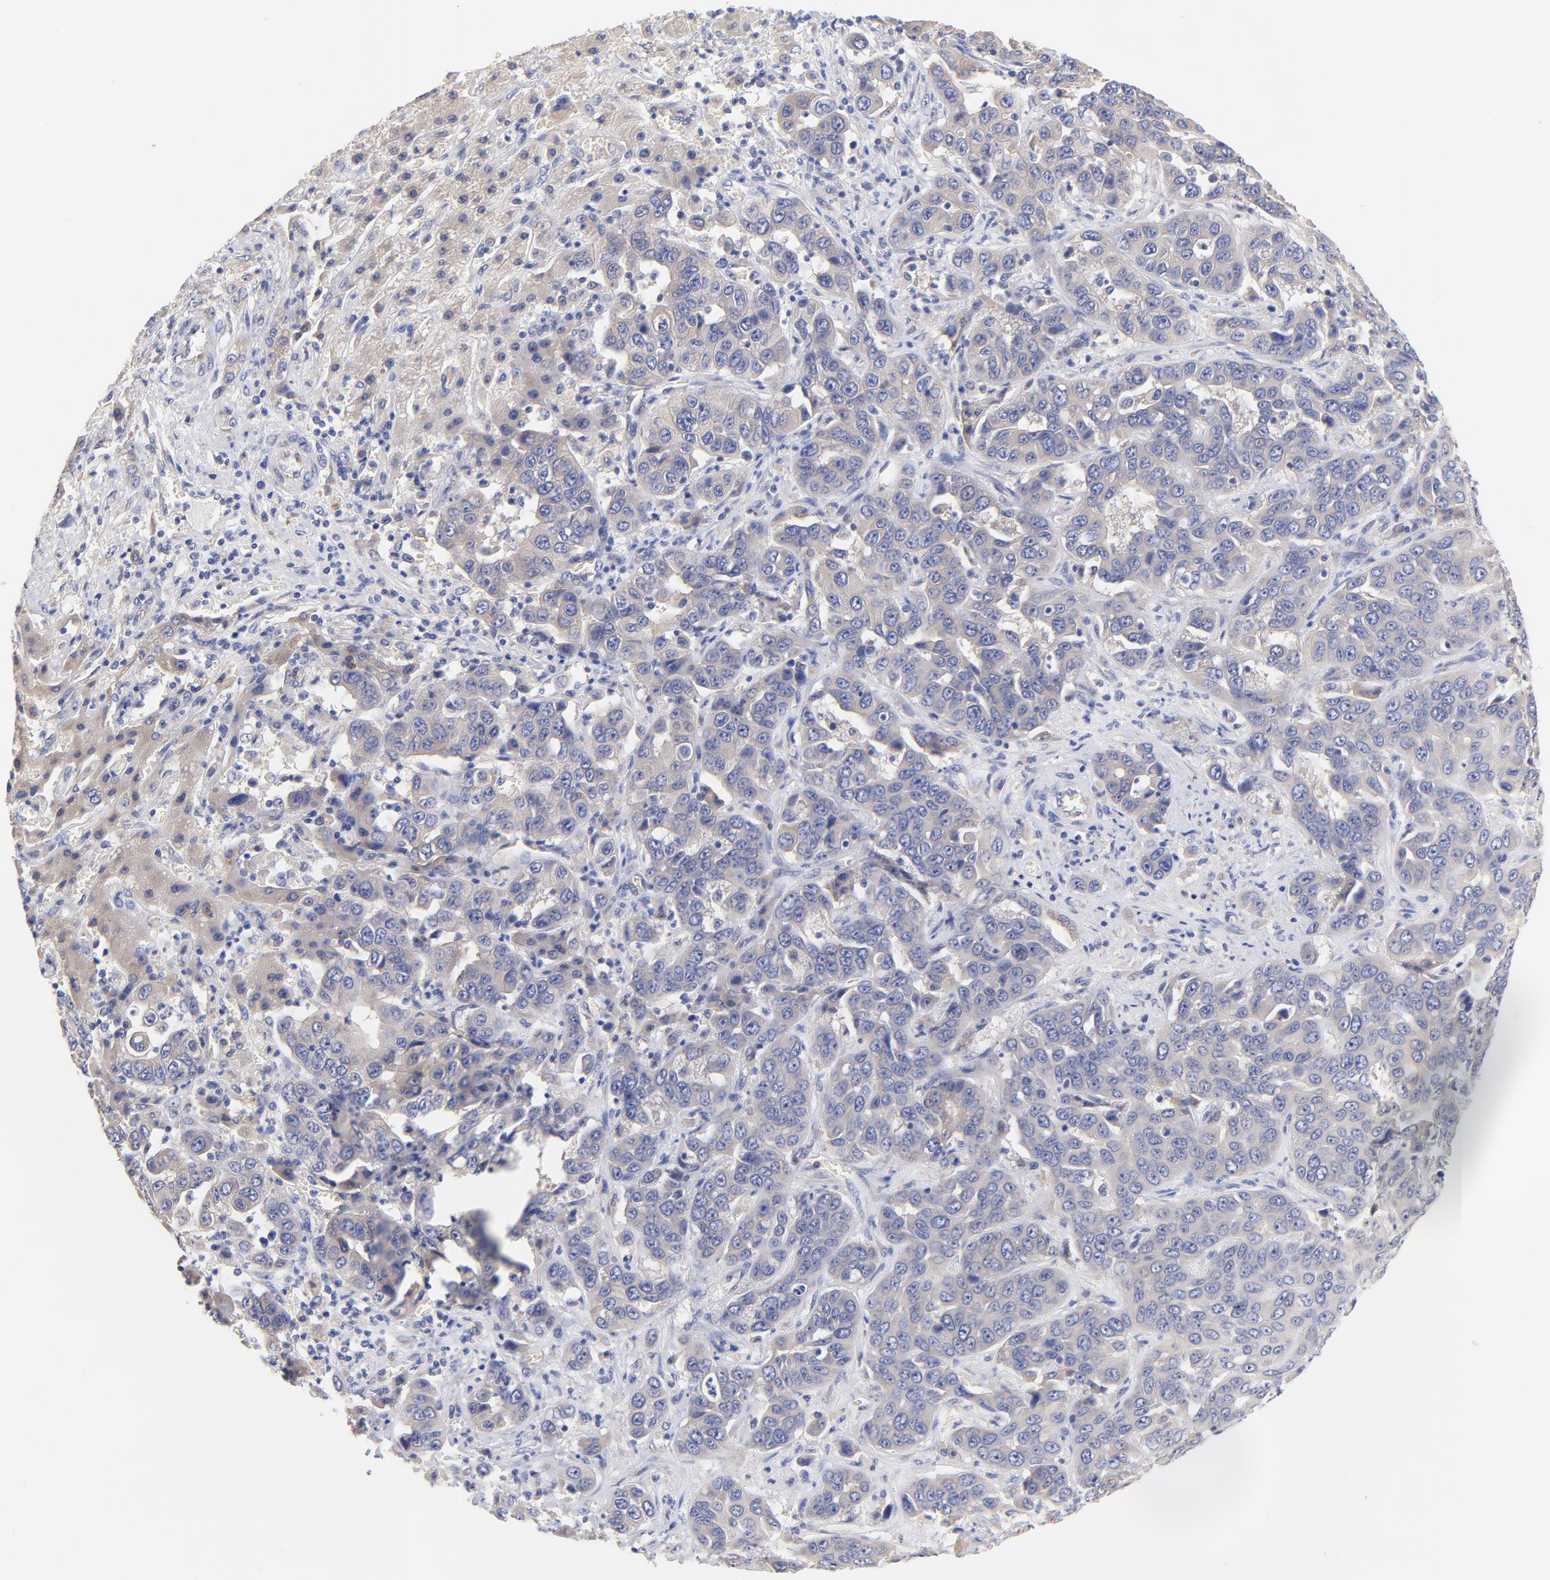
{"staining": {"intensity": "weak", "quantity": ">75%", "location": "cytoplasmic/membranous"}, "tissue": "liver cancer", "cell_type": "Tumor cells", "image_type": "cancer", "snomed": [{"axis": "morphology", "description": "Cholangiocarcinoma"}, {"axis": "topography", "description": "Liver"}], "caption": "Liver cholangiocarcinoma stained for a protein (brown) exhibits weak cytoplasmic/membranous positive expression in about >75% of tumor cells.", "gene": "TNFRSF13C", "patient": {"sex": "female", "age": 52}}